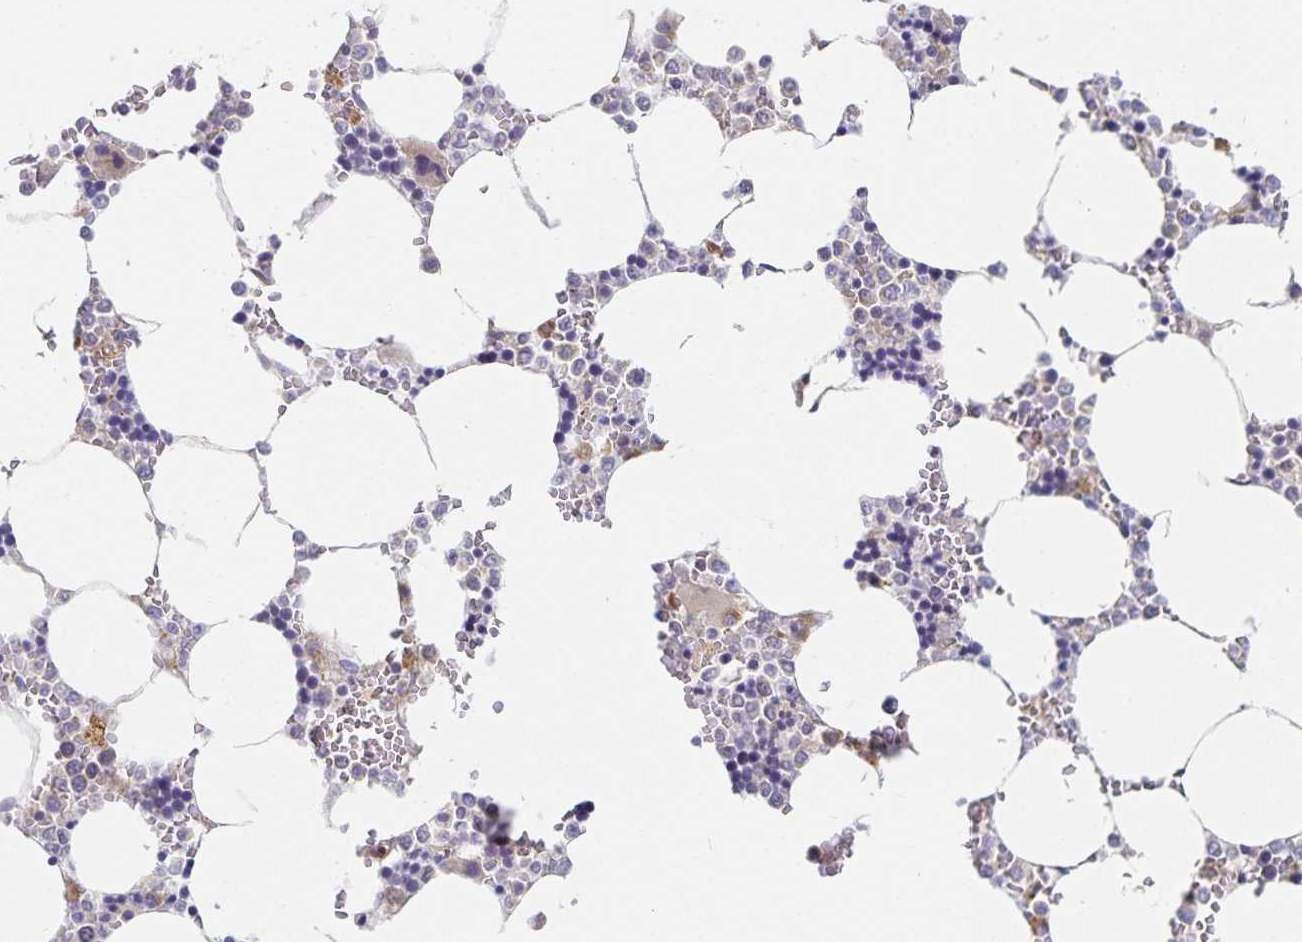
{"staining": {"intensity": "negative", "quantity": "none", "location": "none"}, "tissue": "bone marrow", "cell_type": "Hematopoietic cells", "image_type": "normal", "snomed": [{"axis": "morphology", "description": "Normal tissue, NOS"}, {"axis": "topography", "description": "Bone marrow"}], "caption": "This is an immunohistochemistry micrograph of benign human bone marrow. There is no expression in hematopoietic cells.", "gene": "NOMO1", "patient": {"sex": "male", "age": 64}}